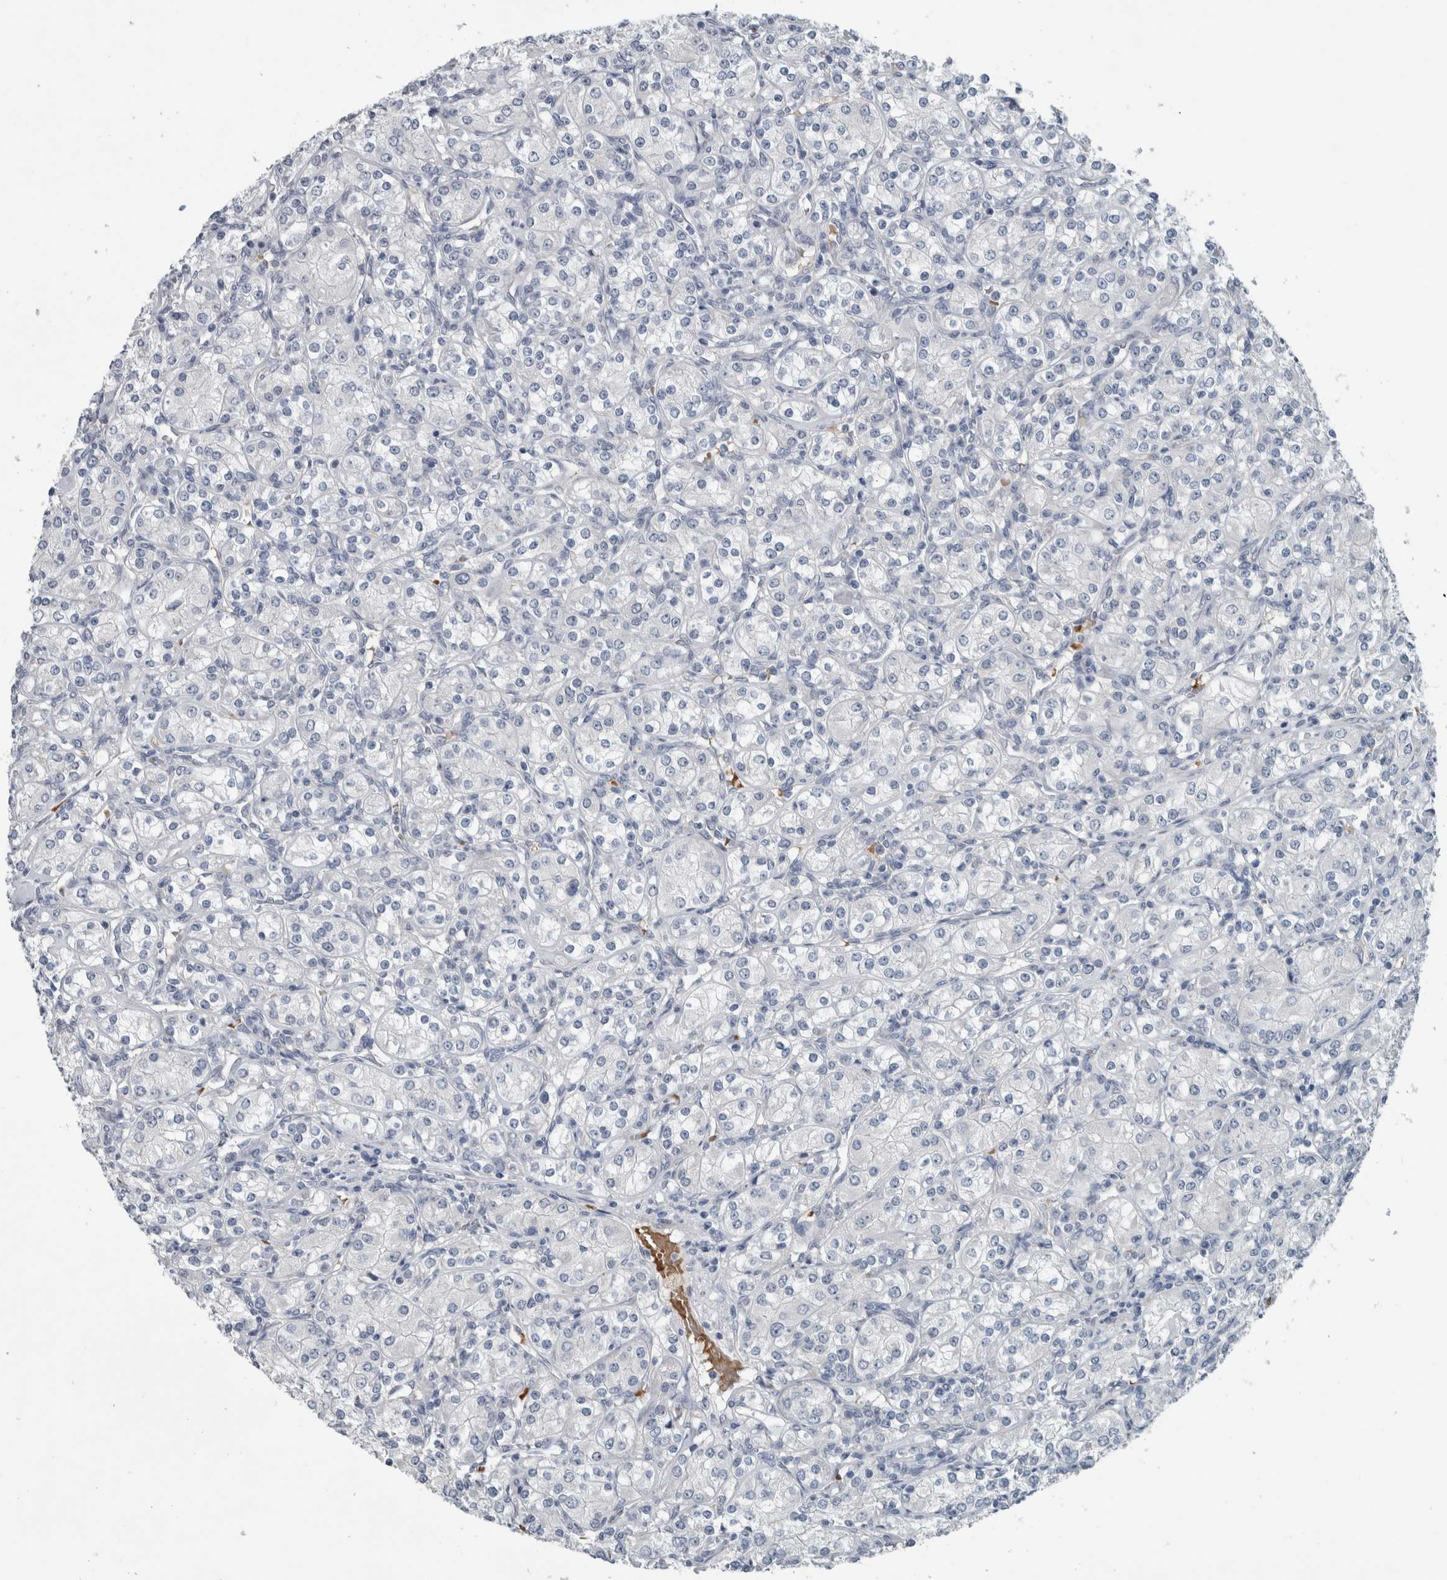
{"staining": {"intensity": "negative", "quantity": "none", "location": "none"}, "tissue": "renal cancer", "cell_type": "Tumor cells", "image_type": "cancer", "snomed": [{"axis": "morphology", "description": "Adenocarcinoma, NOS"}, {"axis": "topography", "description": "Kidney"}], "caption": "Tumor cells are negative for brown protein staining in adenocarcinoma (renal). (IHC, brightfield microscopy, high magnification).", "gene": "SH3GL2", "patient": {"sex": "male", "age": 77}}